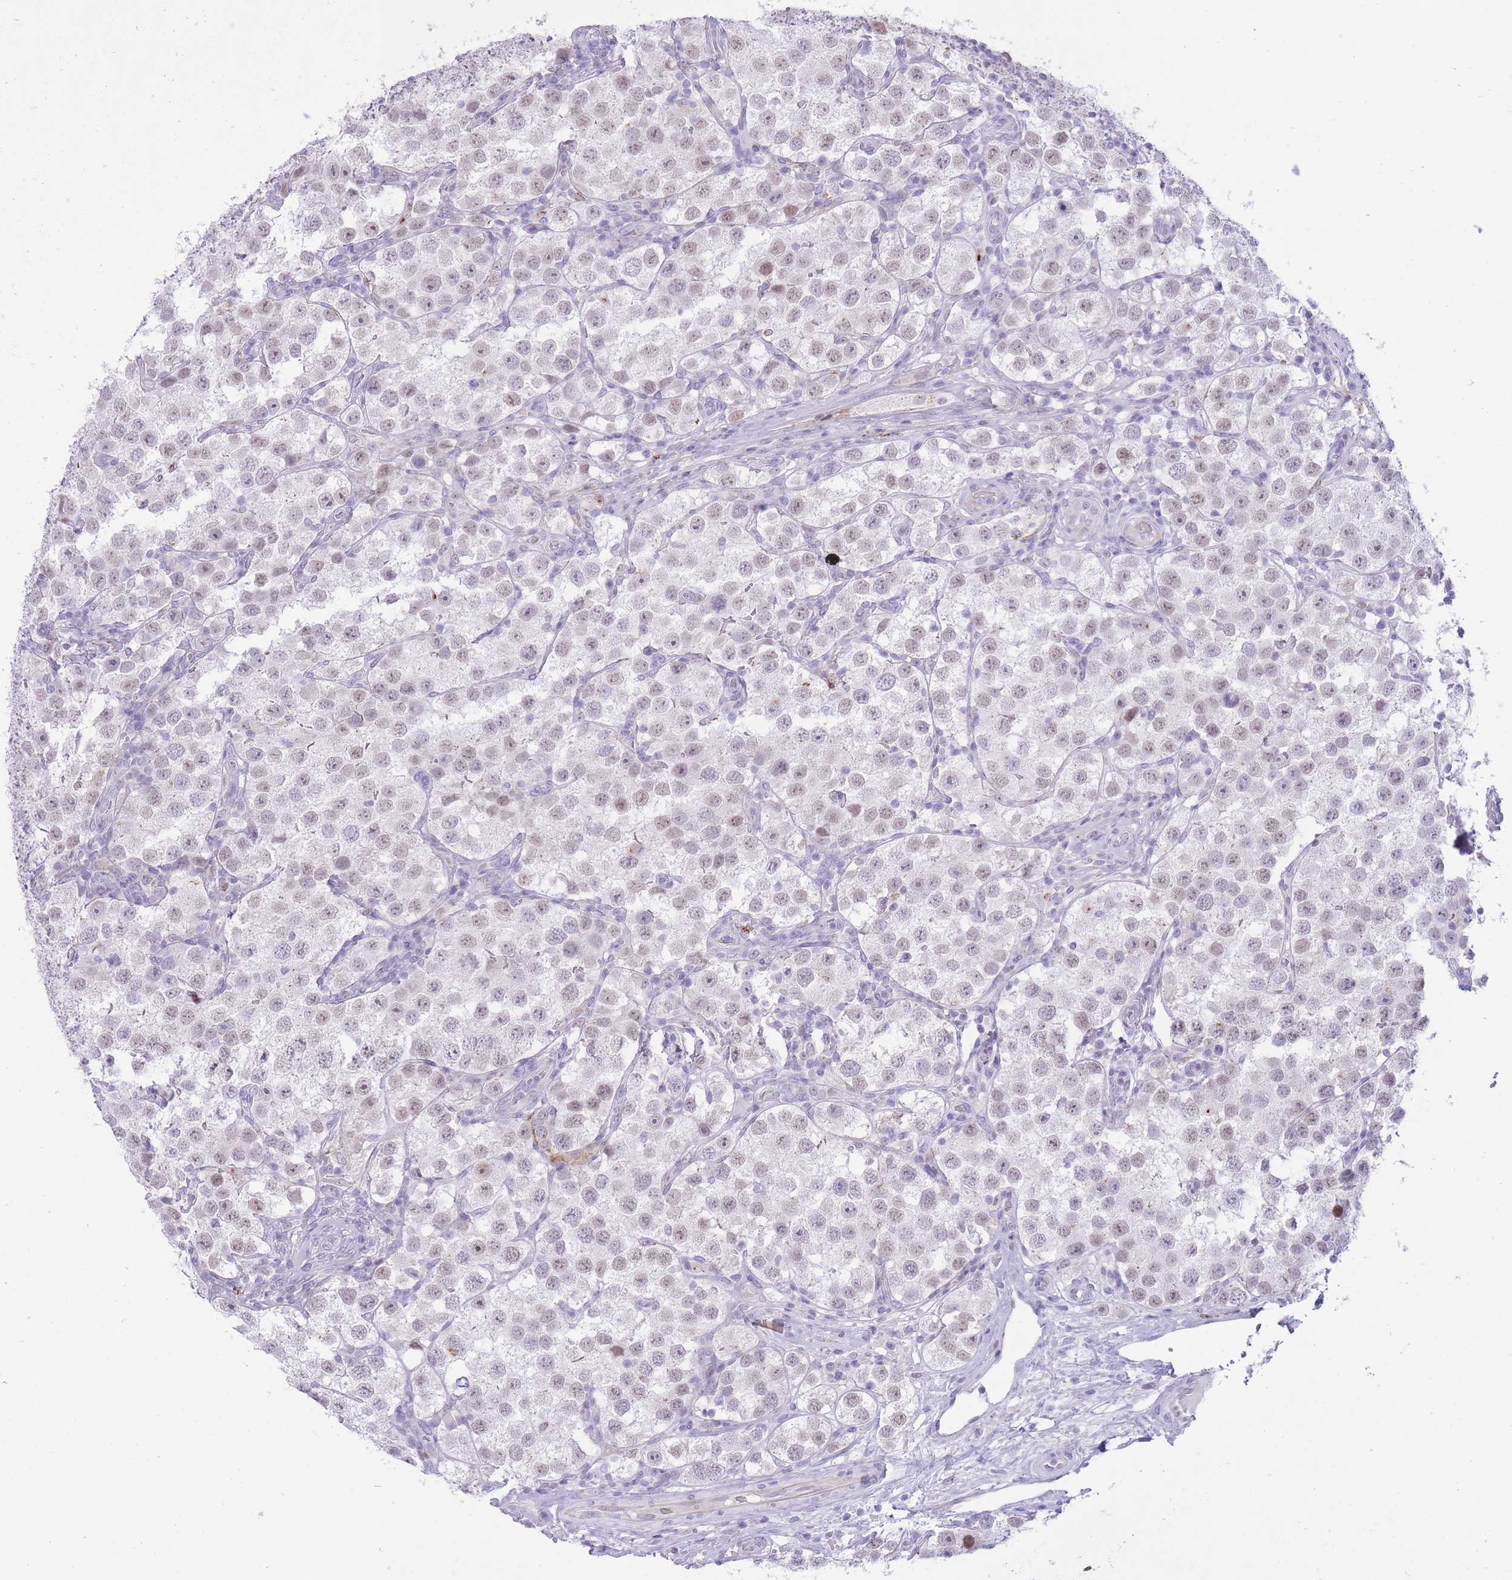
{"staining": {"intensity": "weak", "quantity": "25%-75%", "location": "nuclear"}, "tissue": "testis cancer", "cell_type": "Tumor cells", "image_type": "cancer", "snomed": [{"axis": "morphology", "description": "Seminoma, NOS"}, {"axis": "topography", "description": "Testis"}], "caption": "Protein expression analysis of testis cancer (seminoma) shows weak nuclear positivity in about 25%-75% of tumor cells.", "gene": "MEIS3", "patient": {"sex": "male", "age": 37}}